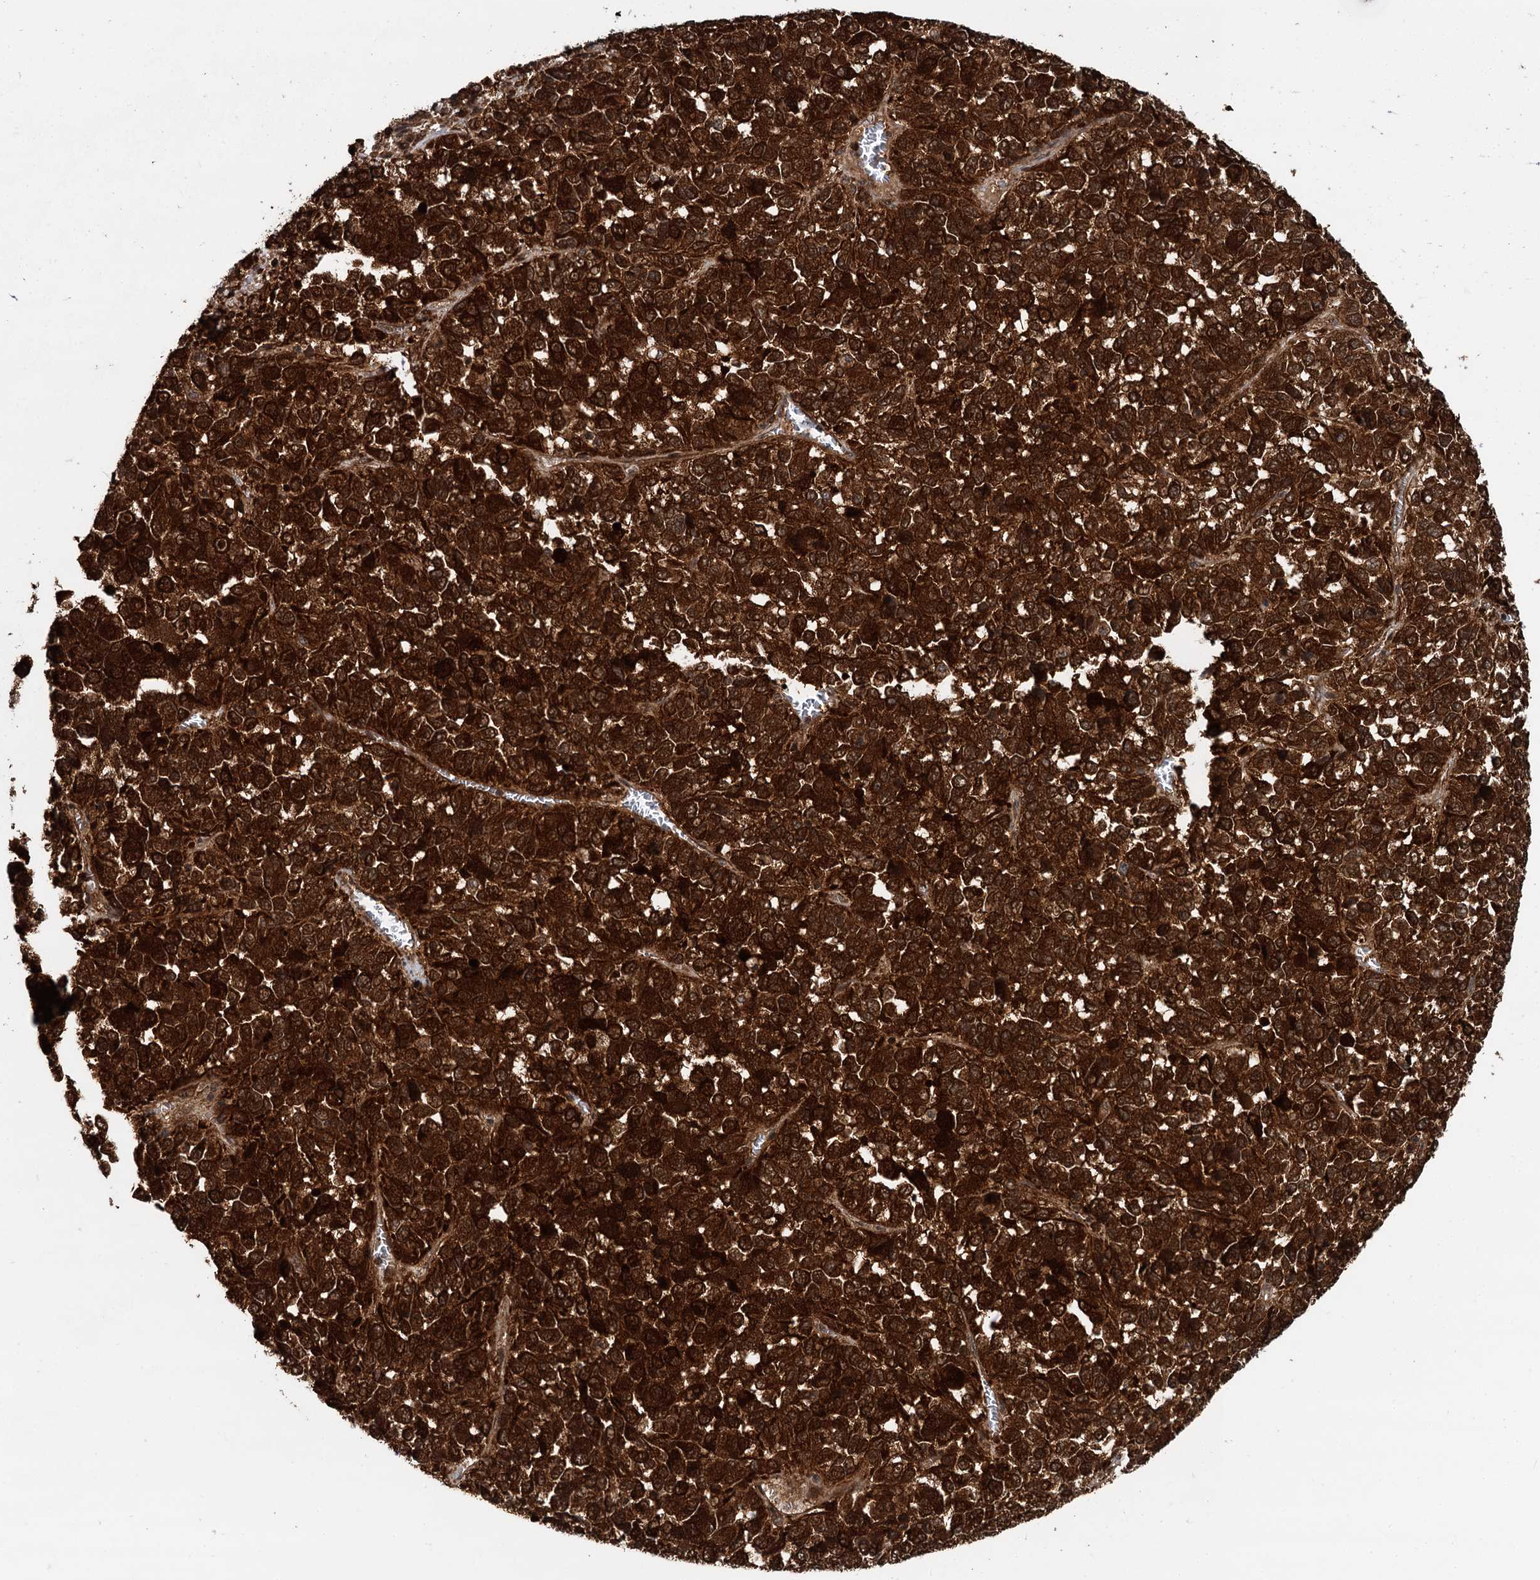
{"staining": {"intensity": "strong", "quantity": ">75%", "location": "cytoplasmic/membranous"}, "tissue": "melanoma", "cell_type": "Tumor cells", "image_type": "cancer", "snomed": [{"axis": "morphology", "description": "Malignant melanoma, Metastatic site"}, {"axis": "topography", "description": "Lung"}], "caption": "Brown immunohistochemical staining in human malignant melanoma (metastatic site) exhibits strong cytoplasmic/membranous expression in approximately >75% of tumor cells.", "gene": "STUB1", "patient": {"sex": "male", "age": 64}}